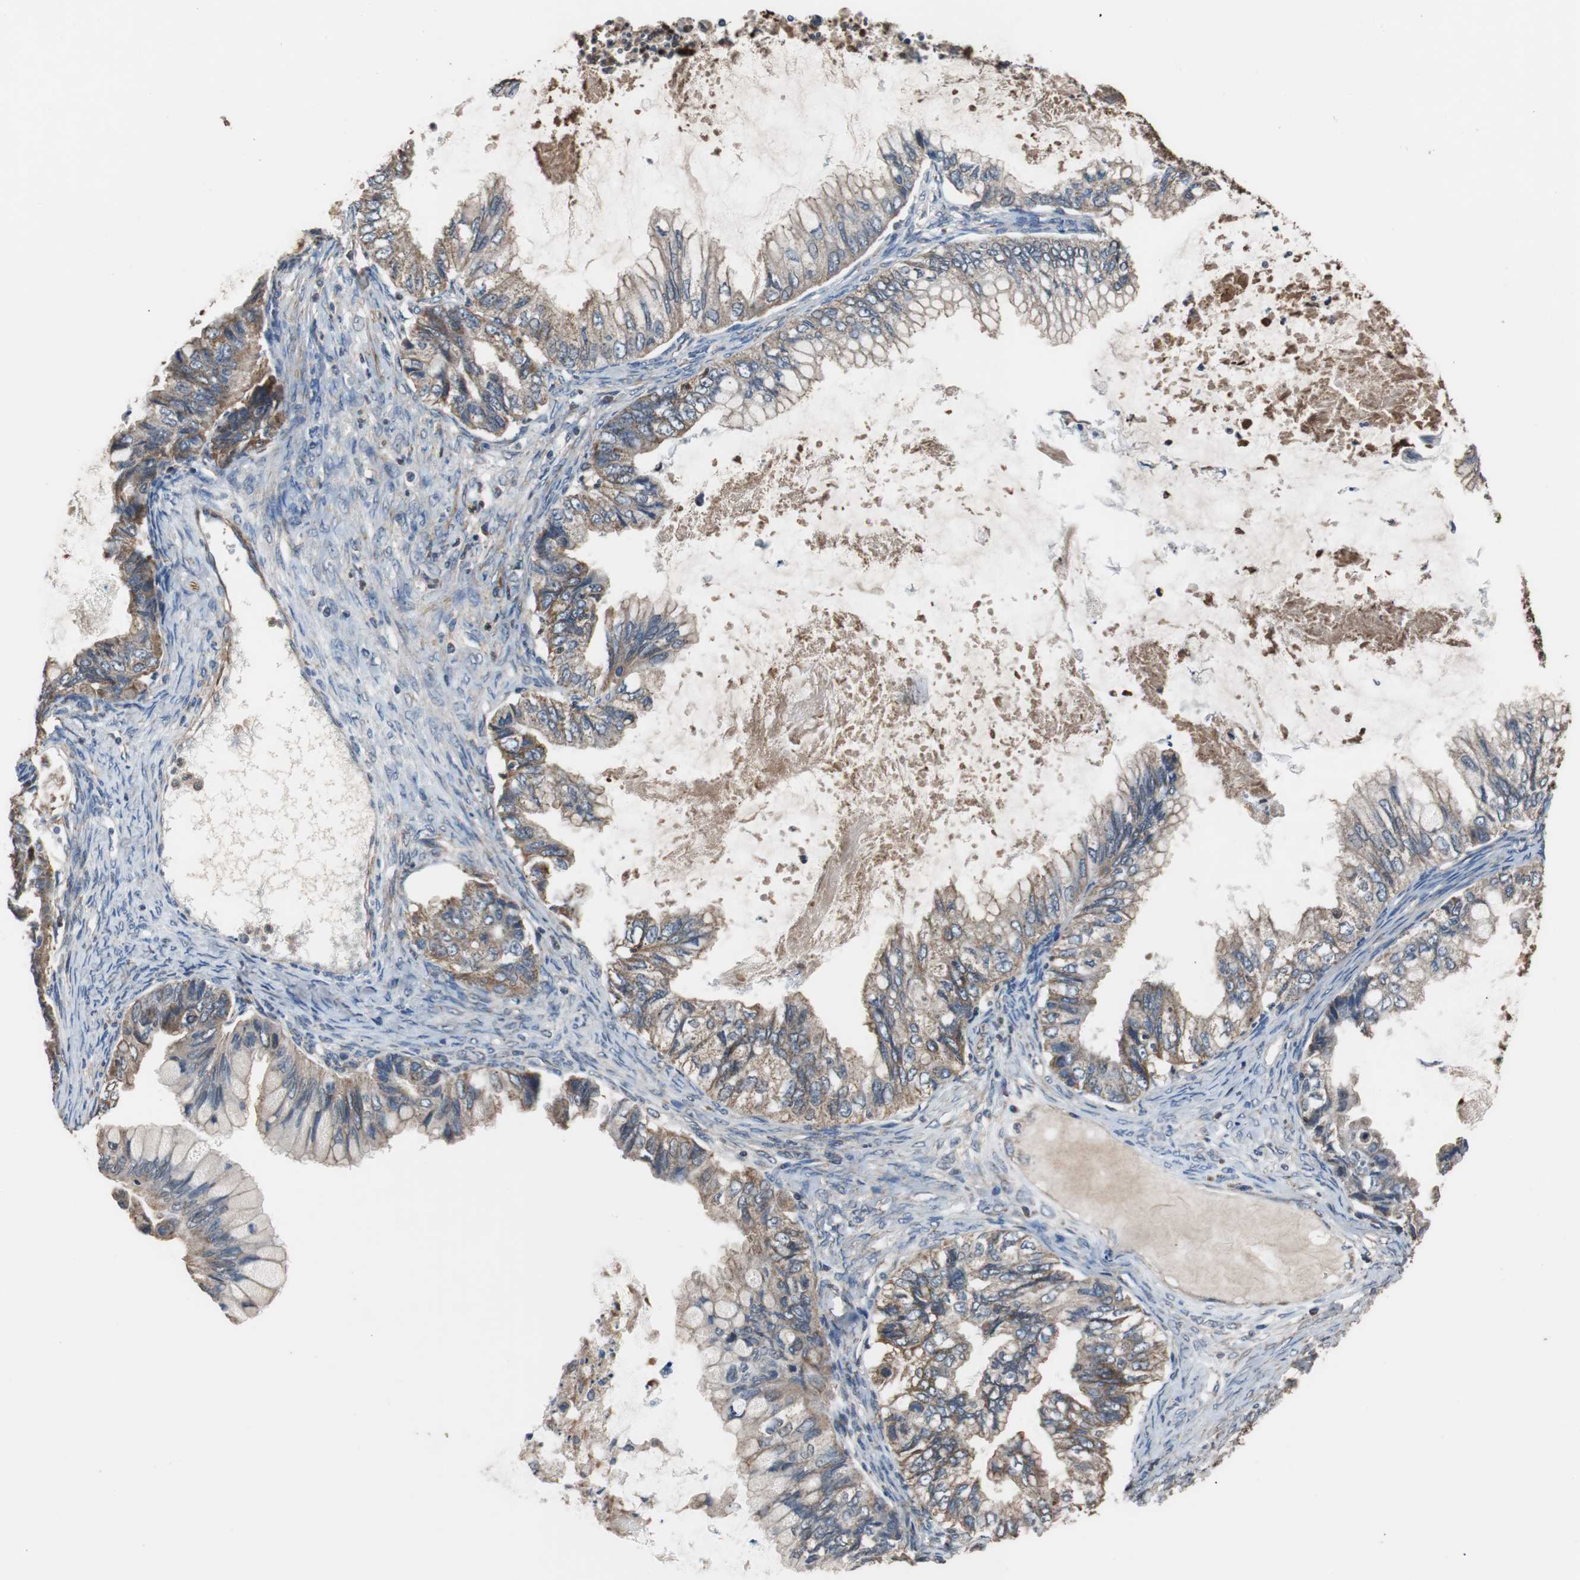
{"staining": {"intensity": "moderate", "quantity": ">75%", "location": "cytoplasmic/membranous"}, "tissue": "ovarian cancer", "cell_type": "Tumor cells", "image_type": "cancer", "snomed": [{"axis": "morphology", "description": "Cystadenocarcinoma, mucinous, NOS"}, {"axis": "topography", "description": "Ovary"}], "caption": "A brown stain highlights moderate cytoplasmic/membranous staining of a protein in ovarian cancer (mucinous cystadenocarcinoma) tumor cells.", "gene": "PITRM1", "patient": {"sex": "female", "age": 80}}